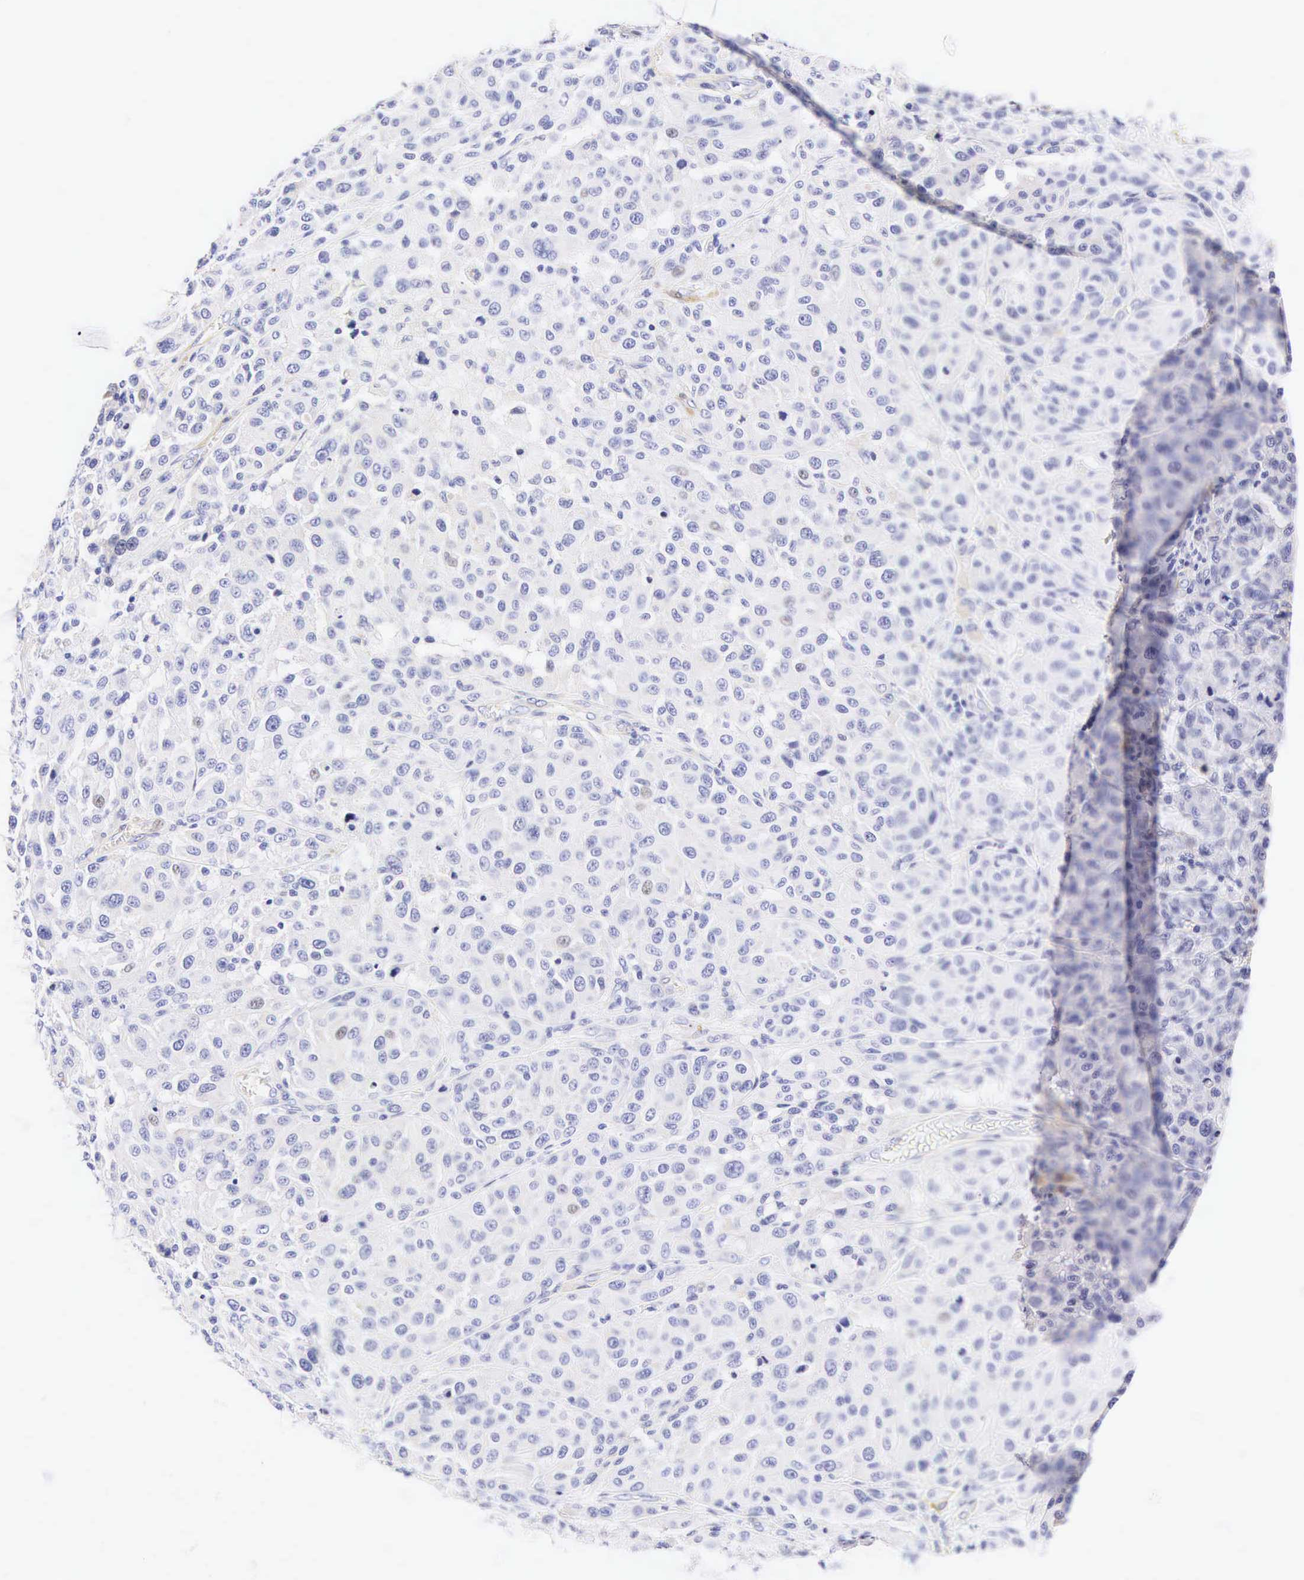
{"staining": {"intensity": "negative", "quantity": "none", "location": "none"}, "tissue": "melanoma", "cell_type": "Tumor cells", "image_type": "cancer", "snomed": [{"axis": "morphology", "description": "Malignant melanoma, NOS"}, {"axis": "topography", "description": "Skin"}], "caption": "Immunohistochemistry photomicrograph of neoplastic tissue: human malignant melanoma stained with DAB exhibits no significant protein staining in tumor cells.", "gene": "CNN1", "patient": {"sex": "female", "age": 77}}